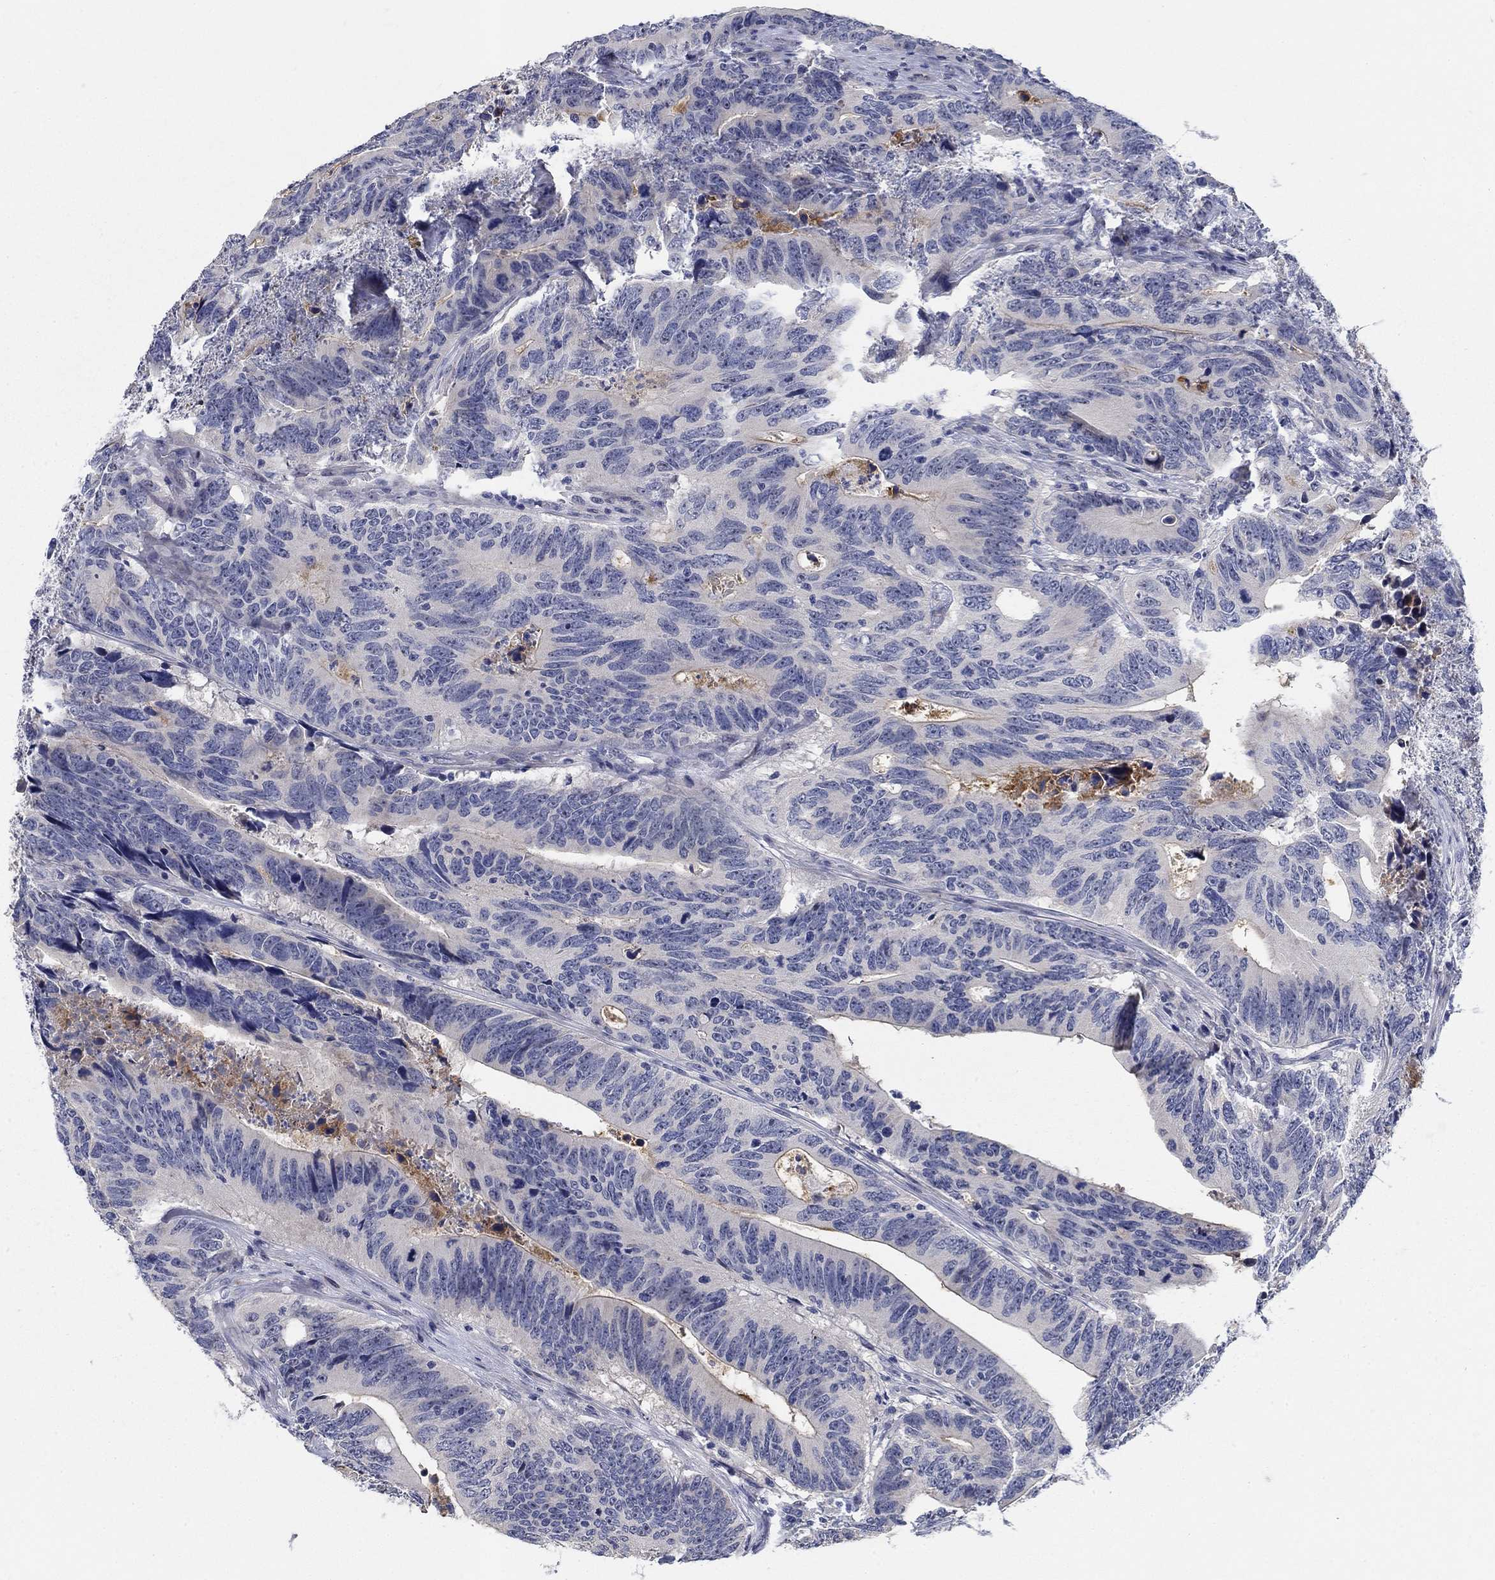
{"staining": {"intensity": "negative", "quantity": "none", "location": "none"}, "tissue": "colorectal cancer", "cell_type": "Tumor cells", "image_type": "cancer", "snomed": [{"axis": "morphology", "description": "Adenocarcinoma, NOS"}, {"axis": "topography", "description": "Colon"}], "caption": "Tumor cells are negative for brown protein staining in colorectal cancer.", "gene": "SMIM18", "patient": {"sex": "female", "age": 90}}